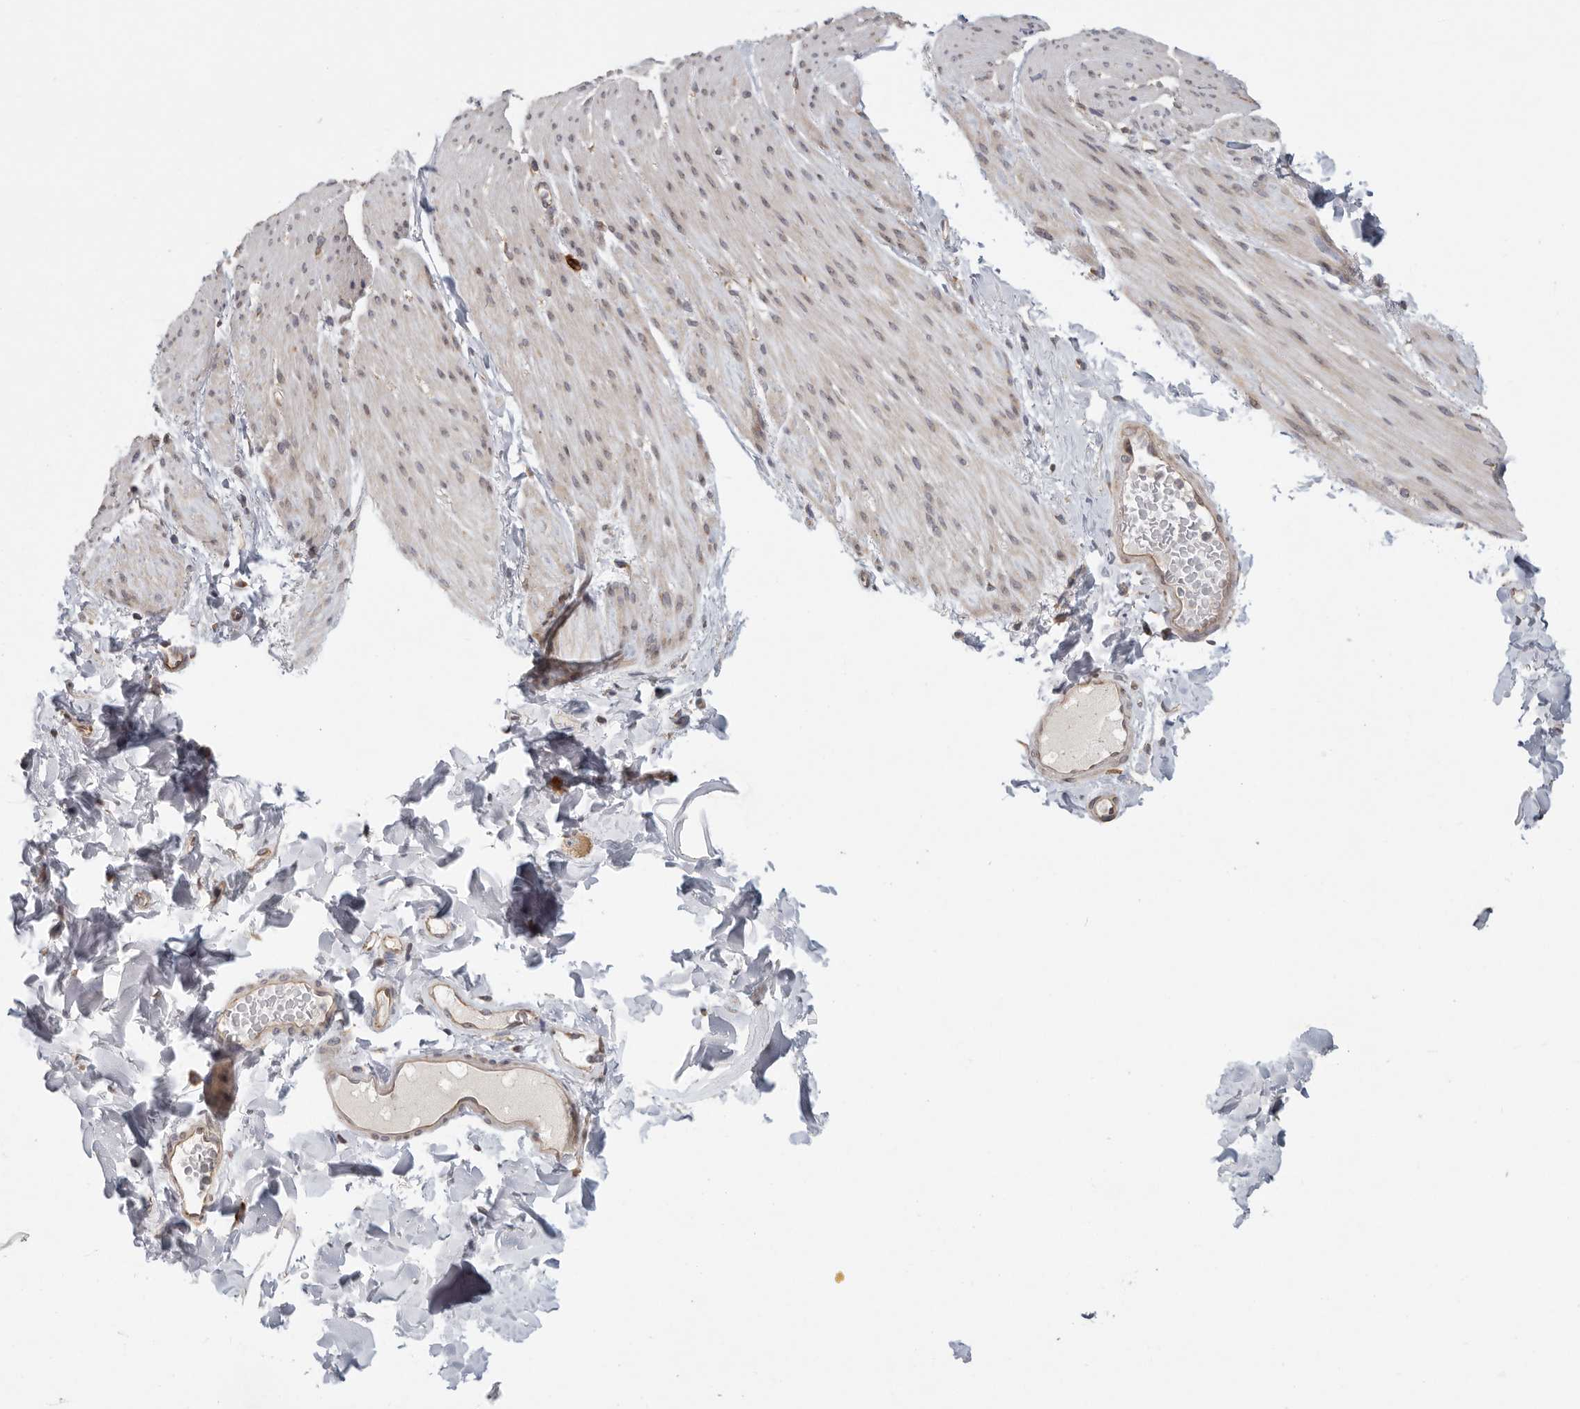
{"staining": {"intensity": "weak", "quantity": "25%-75%", "location": "cytoplasmic/membranous,nuclear"}, "tissue": "smooth muscle", "cell_type": "Smooth muscle cells", "image_type": "normal", "snomed": [{"axis": "morphology", "description": "Normal tissue, NOS"}, {"axis": "topography", "description": "Colon"}, {"axis": "topography", "description": "Peripheral nerve tissue"}], "caption": "Immunohistochemistry image of normal smooth muscle: smooth muscle stained using immunohistochemistry (IHC) exhibits low levels of weak protein expression localized specifically in the cytoplasmic/membranous,nuclear of smooth muscle cells, appearing as a cytoplasmic/membranous,nuclear brown color.", "gene": "BCAP29", "patient": {"sex": "female", "age": 61}}